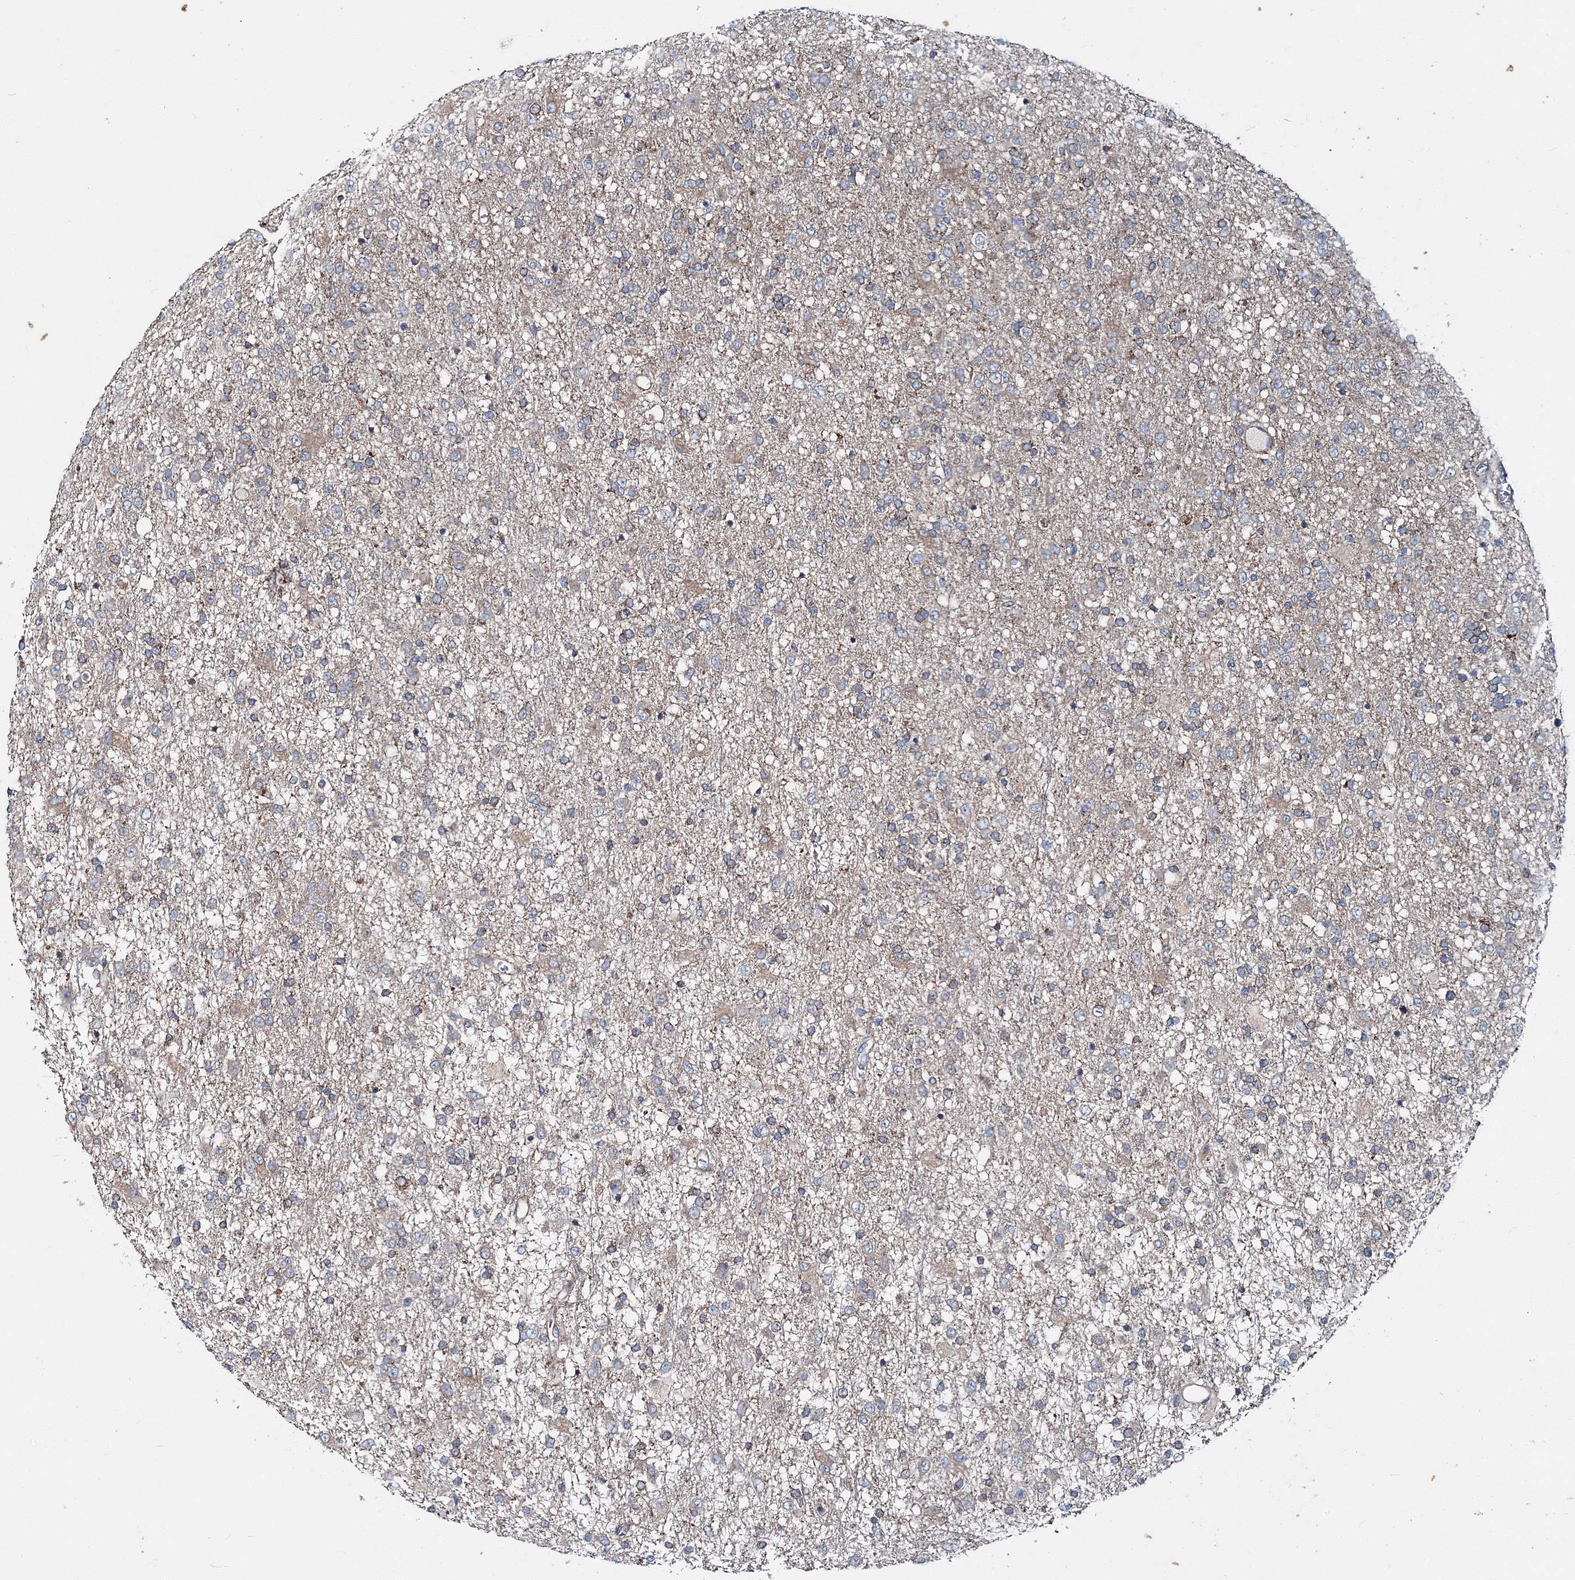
{"staining": {"intensity": "weak", "quantity": "<25%", "location": "cytoplasmic/membranous"}, "tissue": "glioma", "cell_type": "Tumor cells", "image_type": "cancer", "snomed": [{"axis": "morphology", "description": "Glioma, malignant, Low grade"}, {"axis": "topography", "description": "Brain"}], "caption": "This histopathology image is of malignant low-grade glioma stained with immunohistochemistry to label a protein in brown with the nuclei are counter-stained blue. There is no staining in tumor cells.", "gene": "MPHOSPH9", "patient": {"sex": "male", "age": 65}}